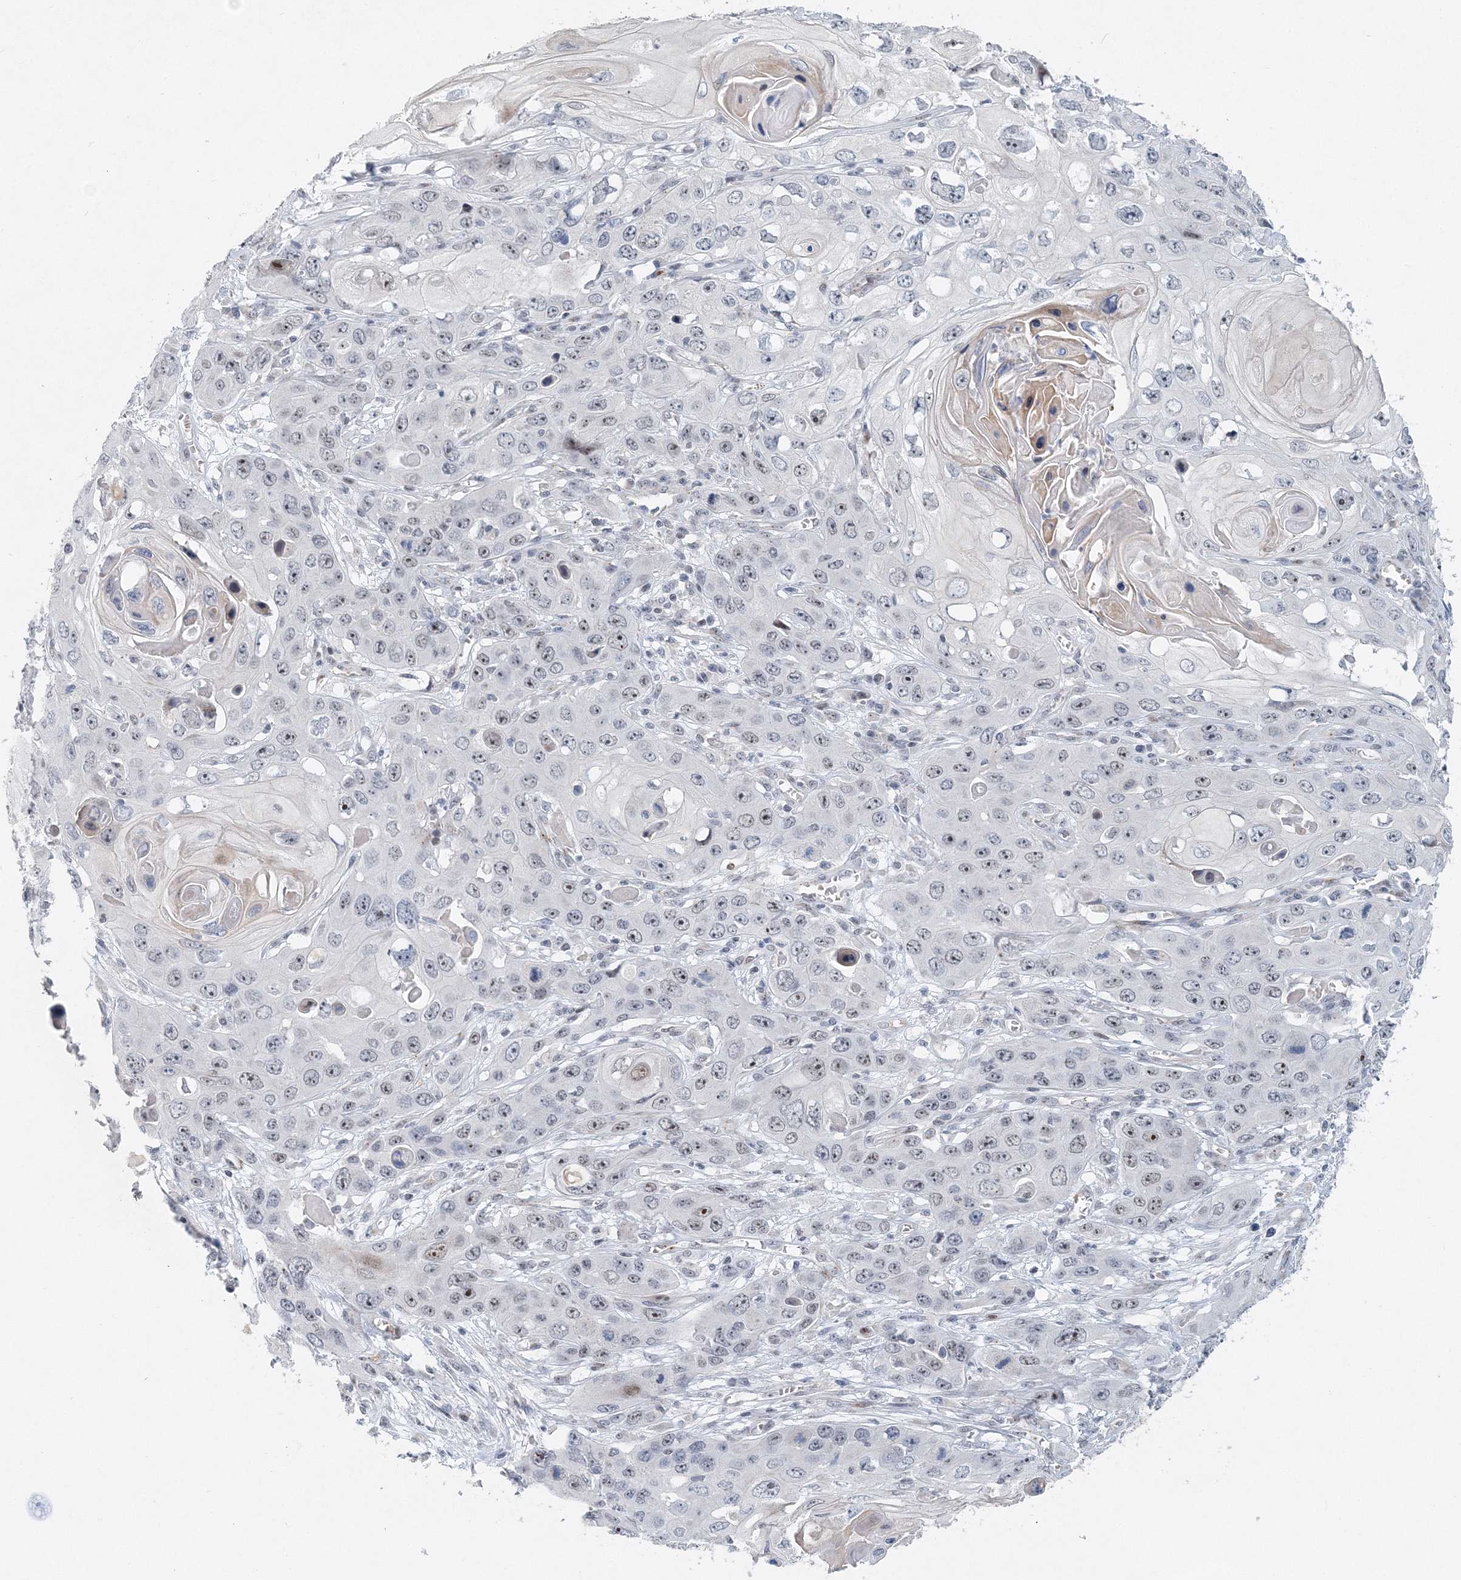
{"staining": {"intensity": "moderate", "quantity": "<25%", "location": "nuclear"}, "tissue": "skin cancer", "cell_type": "Tumor cells", "image_type": "cancer", "snomed": [{"axis": "morphology", "description": "Squamous cell carcinoma, NOS"}, {"axis": "topography", "description": "Skin"}], "caption": "About <25% of tumor cells in human skin cancer (squamous cell carcinoma) show moderate nuclear protein staining as visualized by brown immunohistochemical staining.", "gene": "UIMC1", "patient": {"sex": "male", "age": 55}}